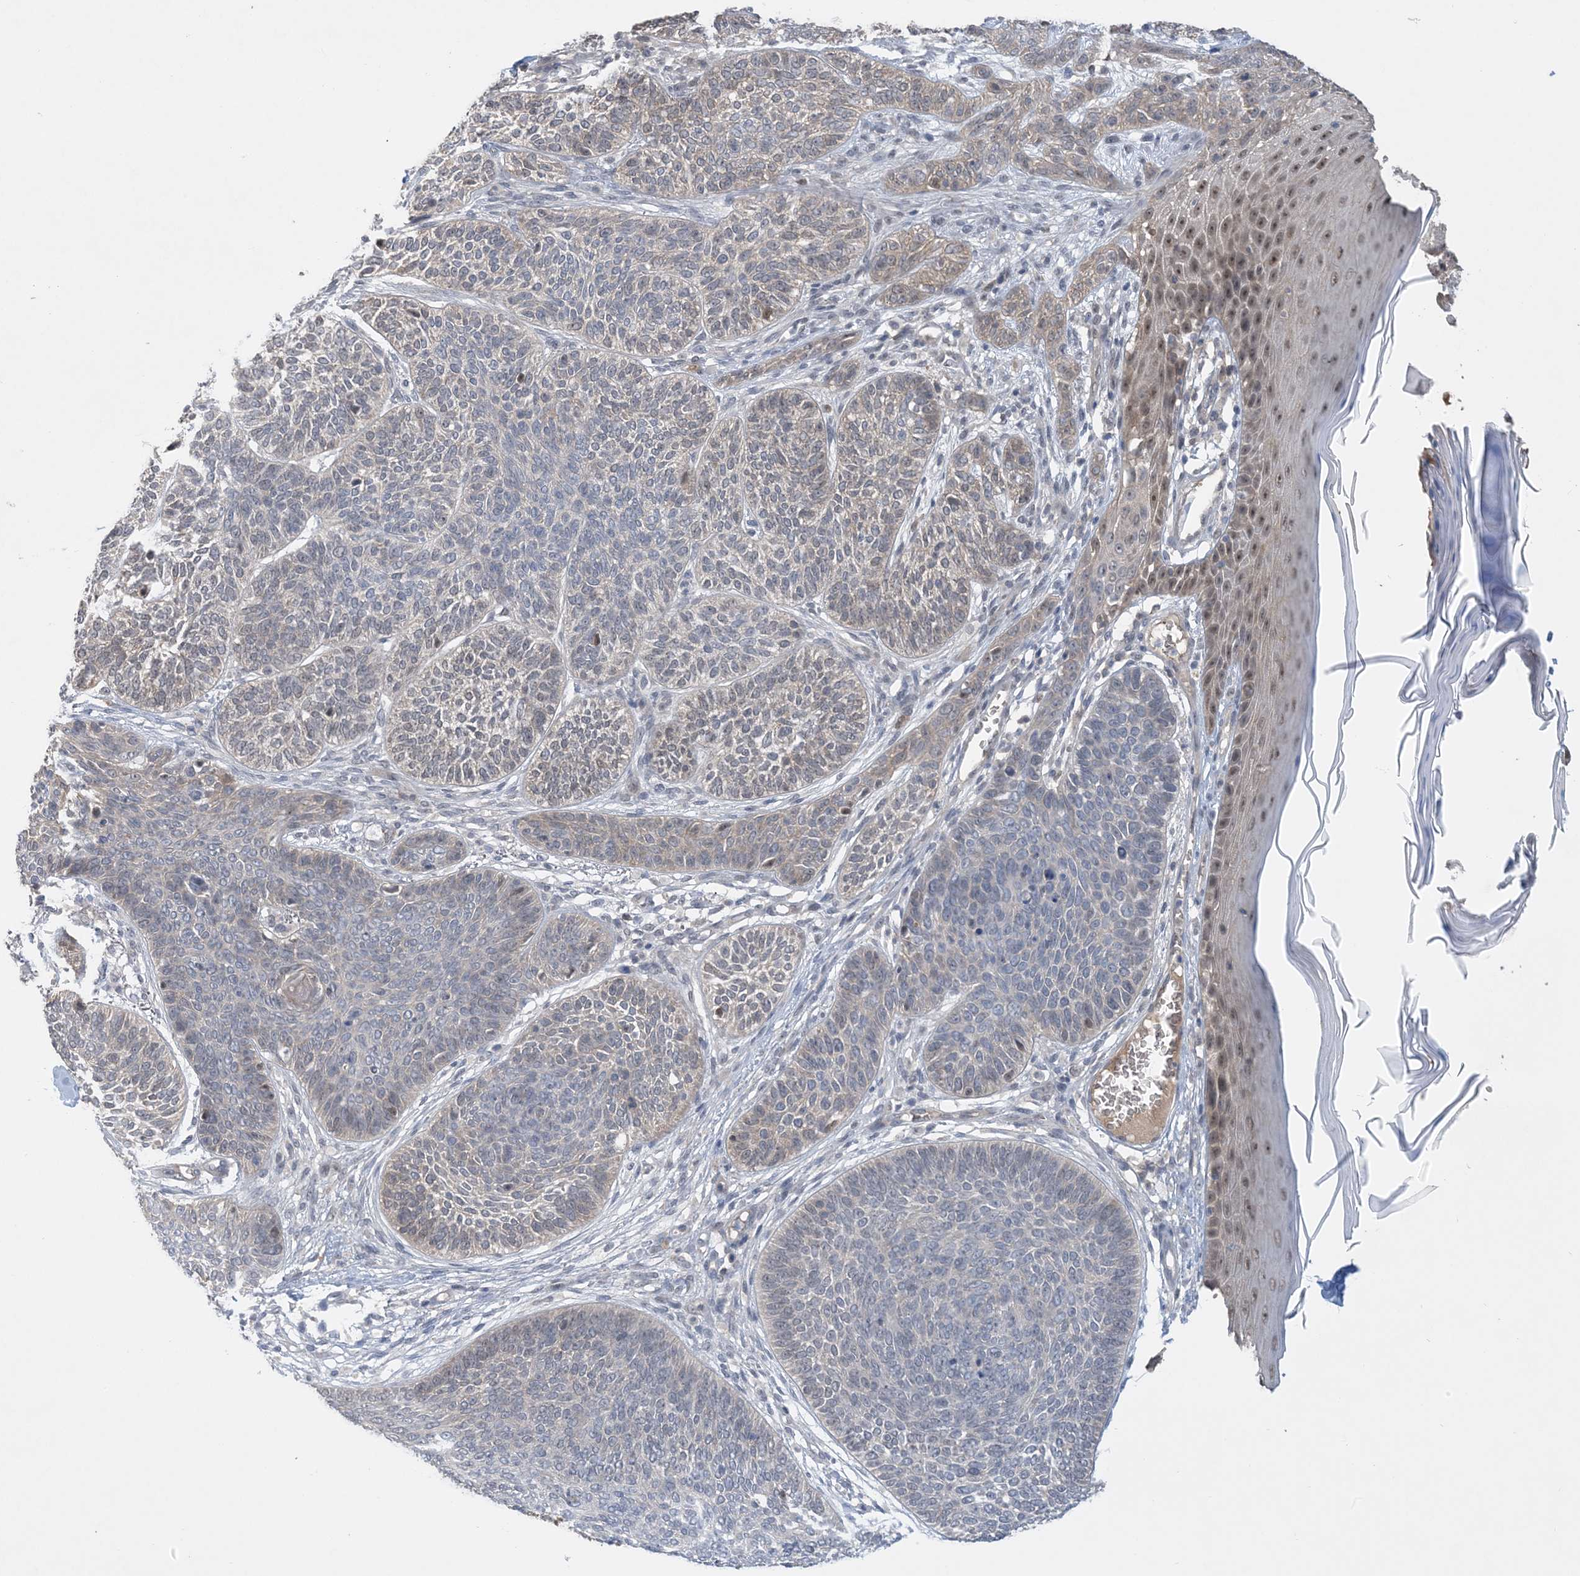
{"staining": {"intensity": "negative", "quantity": "none", "location": "none"}, "tissue": "skin cancer", "cell_type": "Tumor cells", "image_type": "cancer", "snomed": [{"axis": "morphology", "description": "Basal cell carcinoma"}, {"axis": "topography", "description": "Skin"}], "caption": "Basal cell carcinoma (skin) stained for a protein using IHC exhibits no staining tumor cells.", "gene": "UBE2E1", "patient": {"sex": "male", "age": 85}}